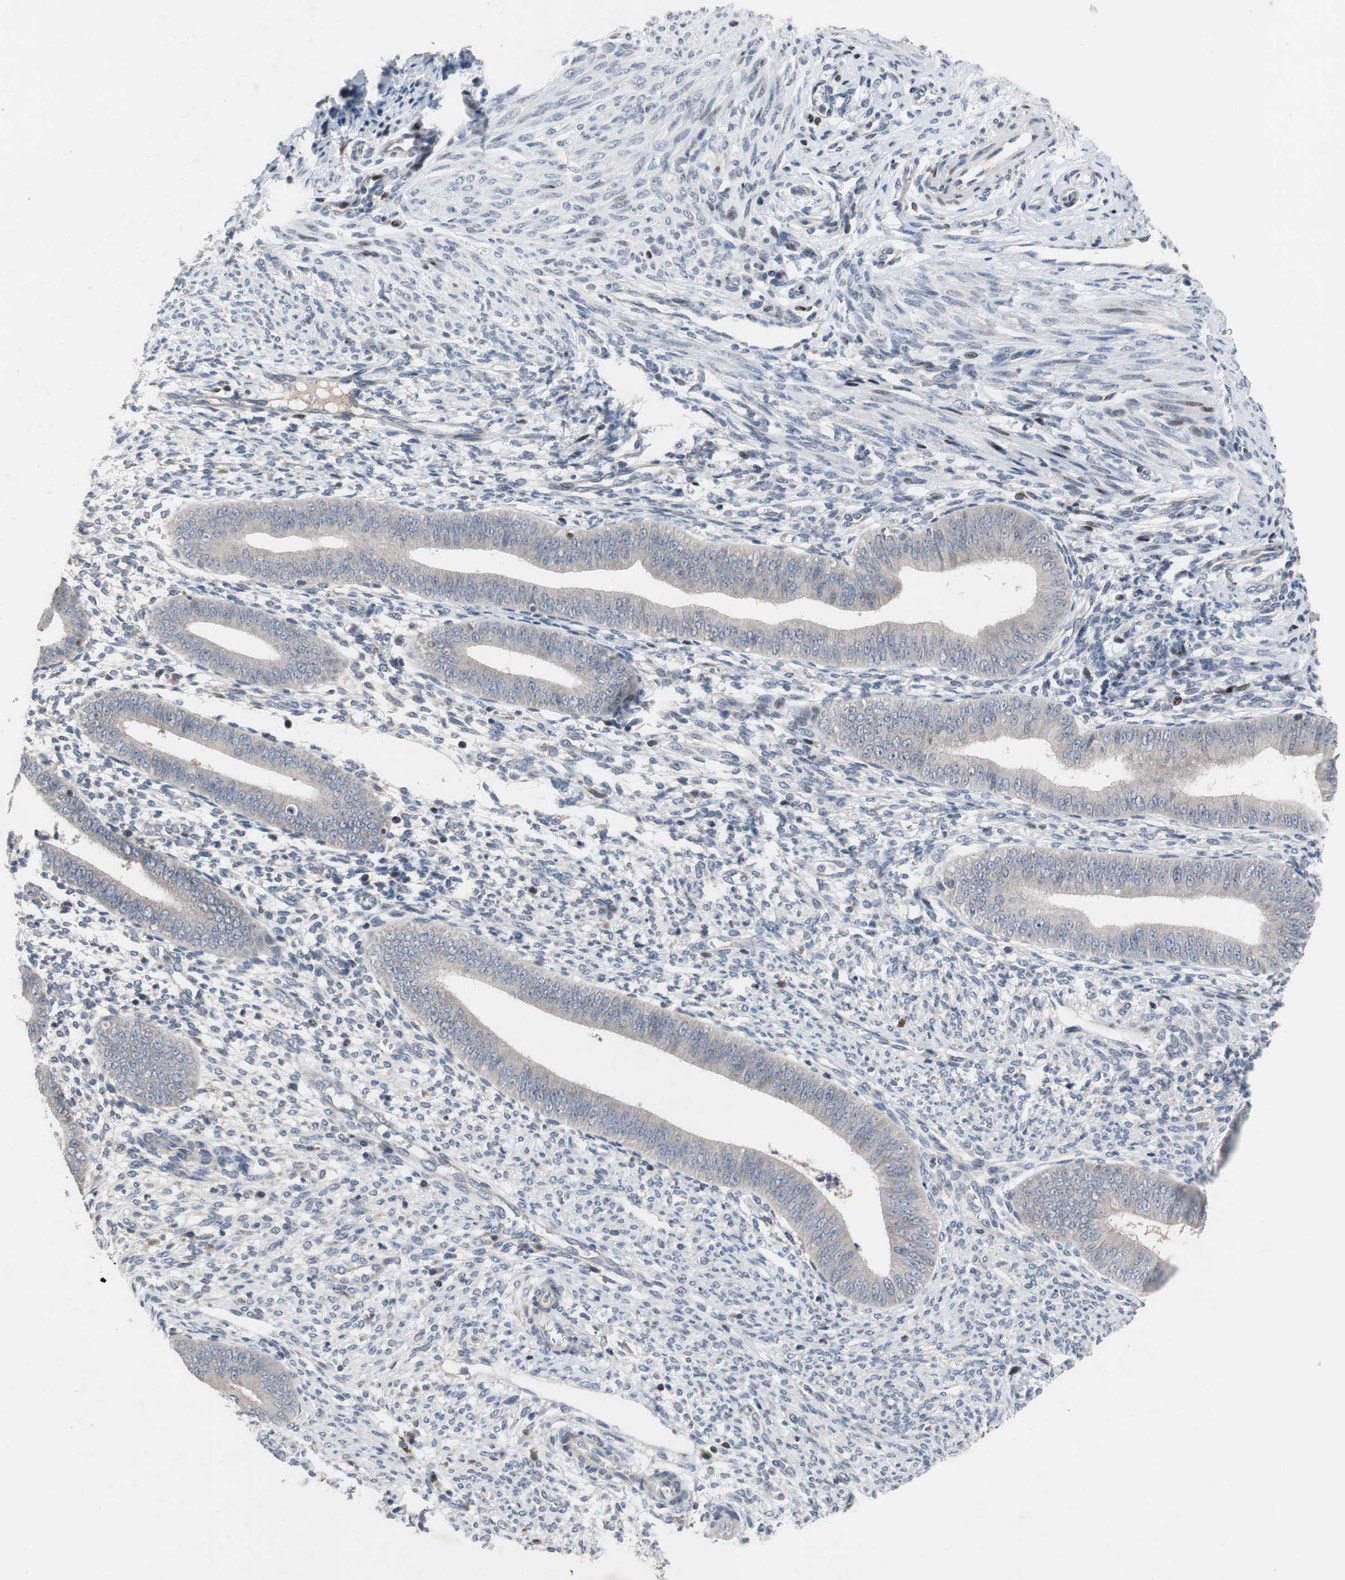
{"staining": {"intensity": "negative", "quantity": "none", "location": "none"}, "tissue": "endometrium", "cell_type": "Cells in endometrial stroma", "image_type": "normal", "snomed": [{"axis": "morphology", "description": "Normal tissue, NOS"}, {"axis": "topography", "description": "Endometrium"}], "caption": "There is no significant expression in cells in endometrial stroma of endometrium. (DAB (3,3'-diaminobenzidine) immunohistochemistry with hematoxylin counter stain).", "gene": "MUTYH", "patient": {"sex": "female", "age": 35}}